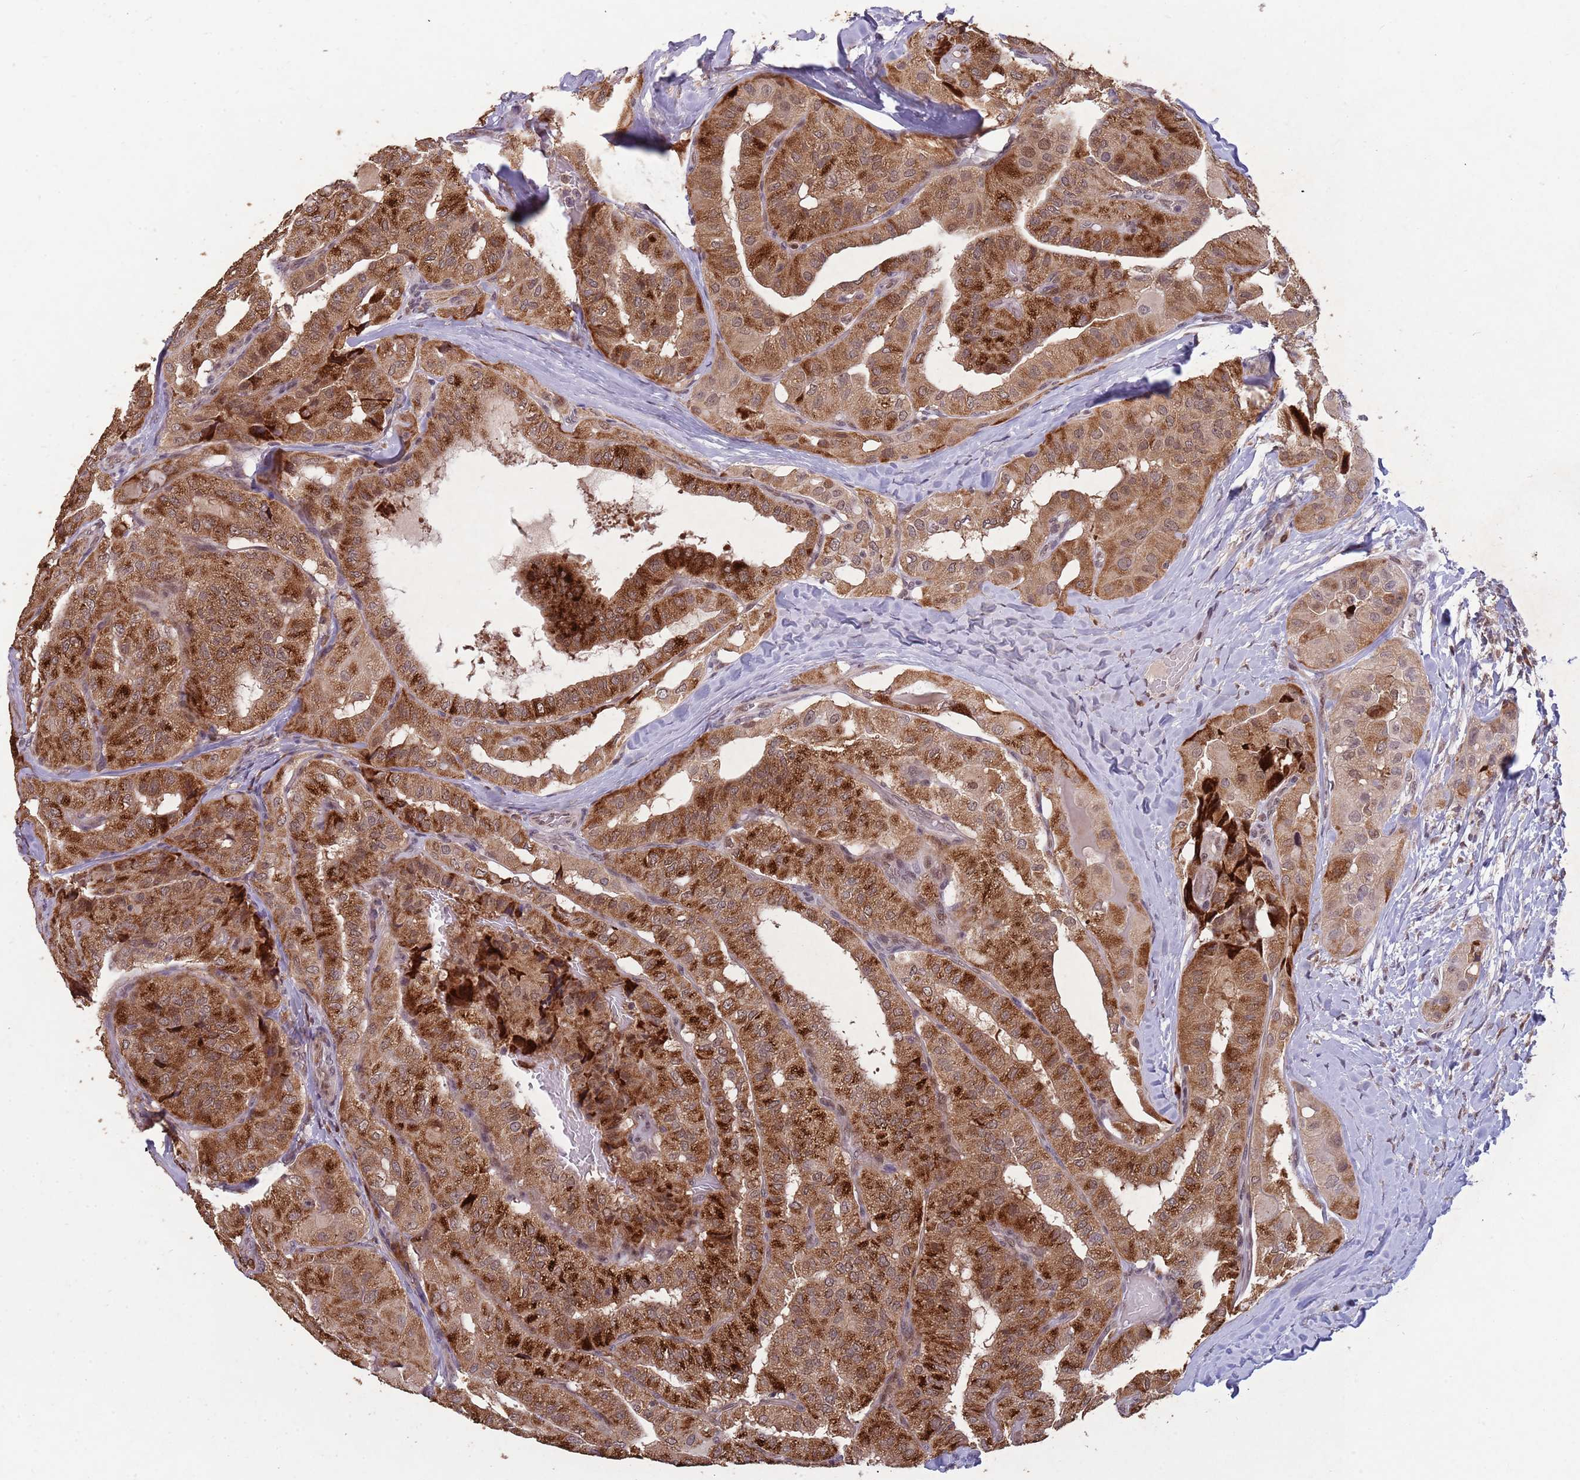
{"staining": {"intensity": "strong", "quantity": ">75%", "location": "cytoplasmic/membranous"}, "tissue": "thyroid cancer", "cell_type": "Tumor cells", "image_type": "cancer", "snomed": [{"axis": "morphology", "description": "Normal tissue, NOS"}, {"axis": "morphology", "description": "Papillary adenocarcinoma, NOS"}, {"axis": "topography", "description": "Thyroid gland"}], "caption": "Human thyroid cancer stained with a brown dye demonstrates strong cytoplasmic/membranous positive positivity in about >75% of tumor cells.", "gene": "ZNF639", "patient": {"sex": "female", "age": 59}}